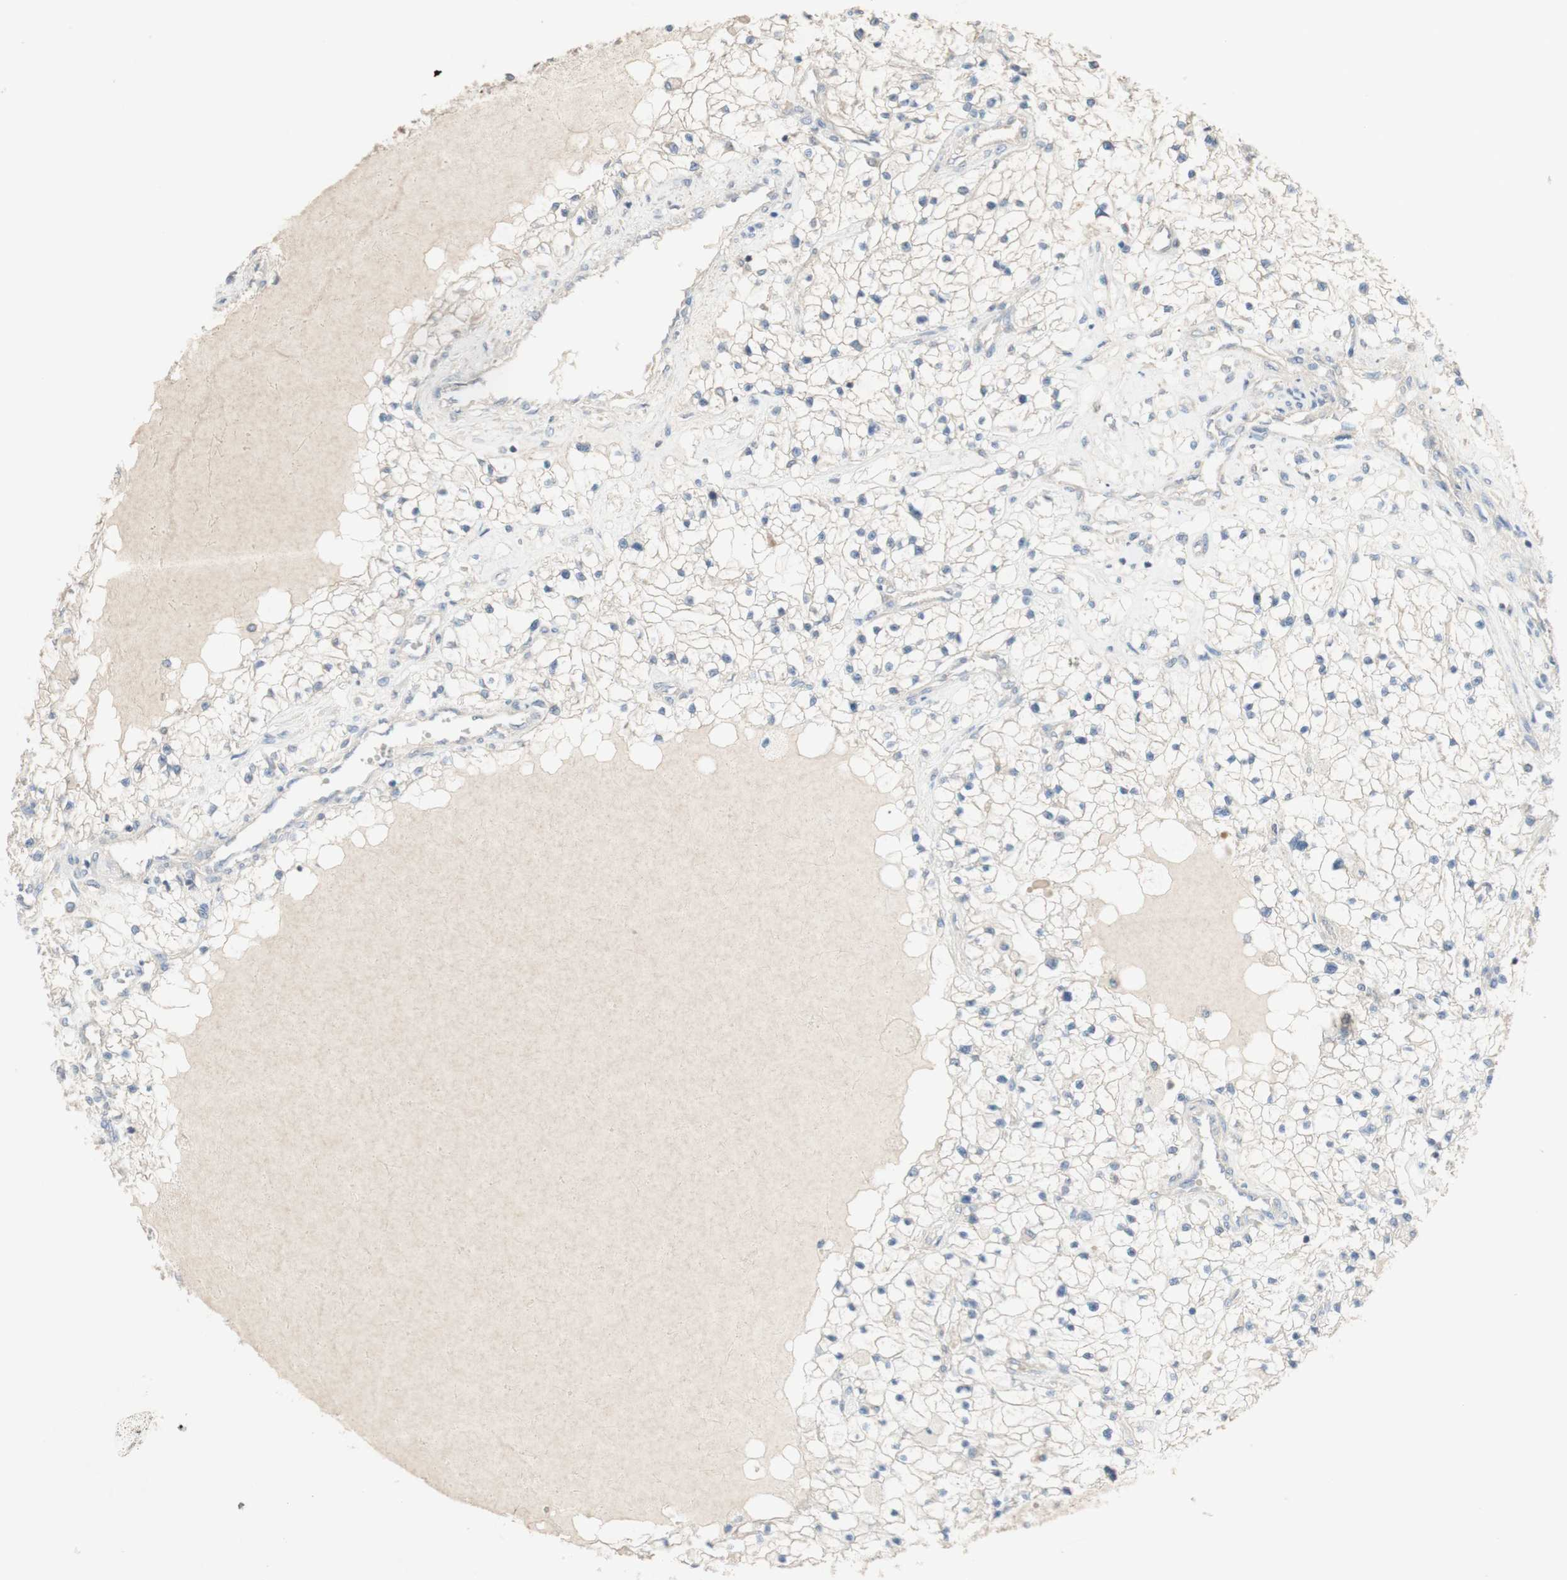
{"staining": {"intensity": "negative", "quantity": "none", "location": "none"}, "tissue": "renal cancer", "cell_type": "Tumor cells", "image_type": "cancer", "snomed": [{"axis": "morphology", "description": "Adenocarcinoma, NOS"}, {"axis": "topography", "description": "Kidney"}], "caption": "This is an immunohistochemistry (IHC) photomicrograph of adenocarcinoma (renal). There is no positivity in tumor cells.", "gene": "MANEA", "patient": {"sex": "male", "age": 68}}